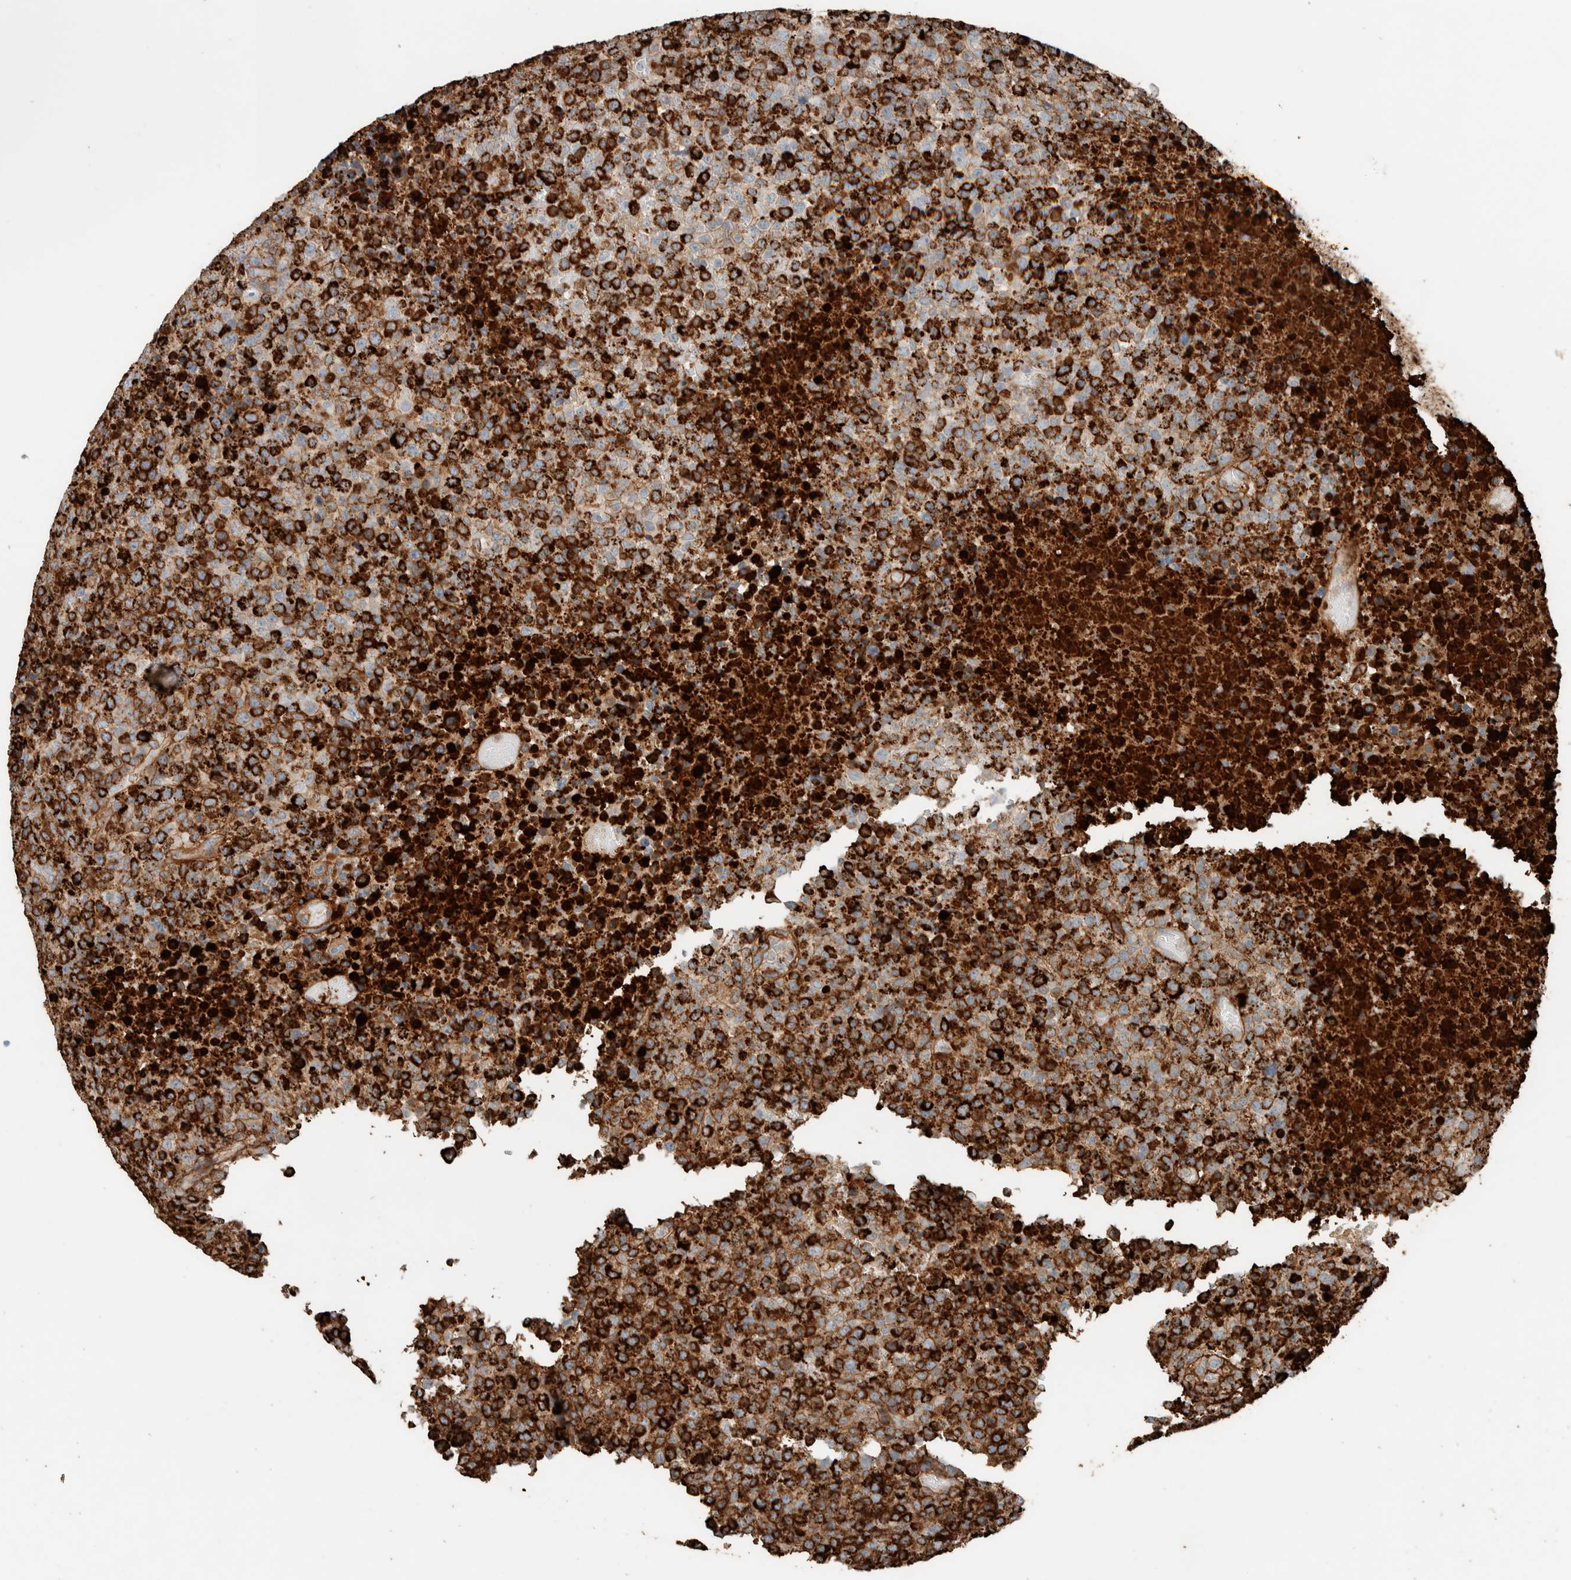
{"staining": {"intensity": "strong", "quantity": ">75%", "location": "cytoplasmic/membranous"}, "tissue": "lymphoma", "cell_type": "Tumor cells", "image_type": "cancer", "snomed": [{"axis": "morphology", "description": "Malignant lymphoma, non-Hodgkin's type, High grade"}, {"axis": "topography", "description": "Lymph node"}], "caption": "Protein staining shows strong cytoplasmic/membranous expression in about >75% of tumor cells in lymphoma. (brown staining indicates protein expression, while blue staining denotes nuclei).", "gene": "CTBP2", "patient": {"sex": "male", "age": 13}}